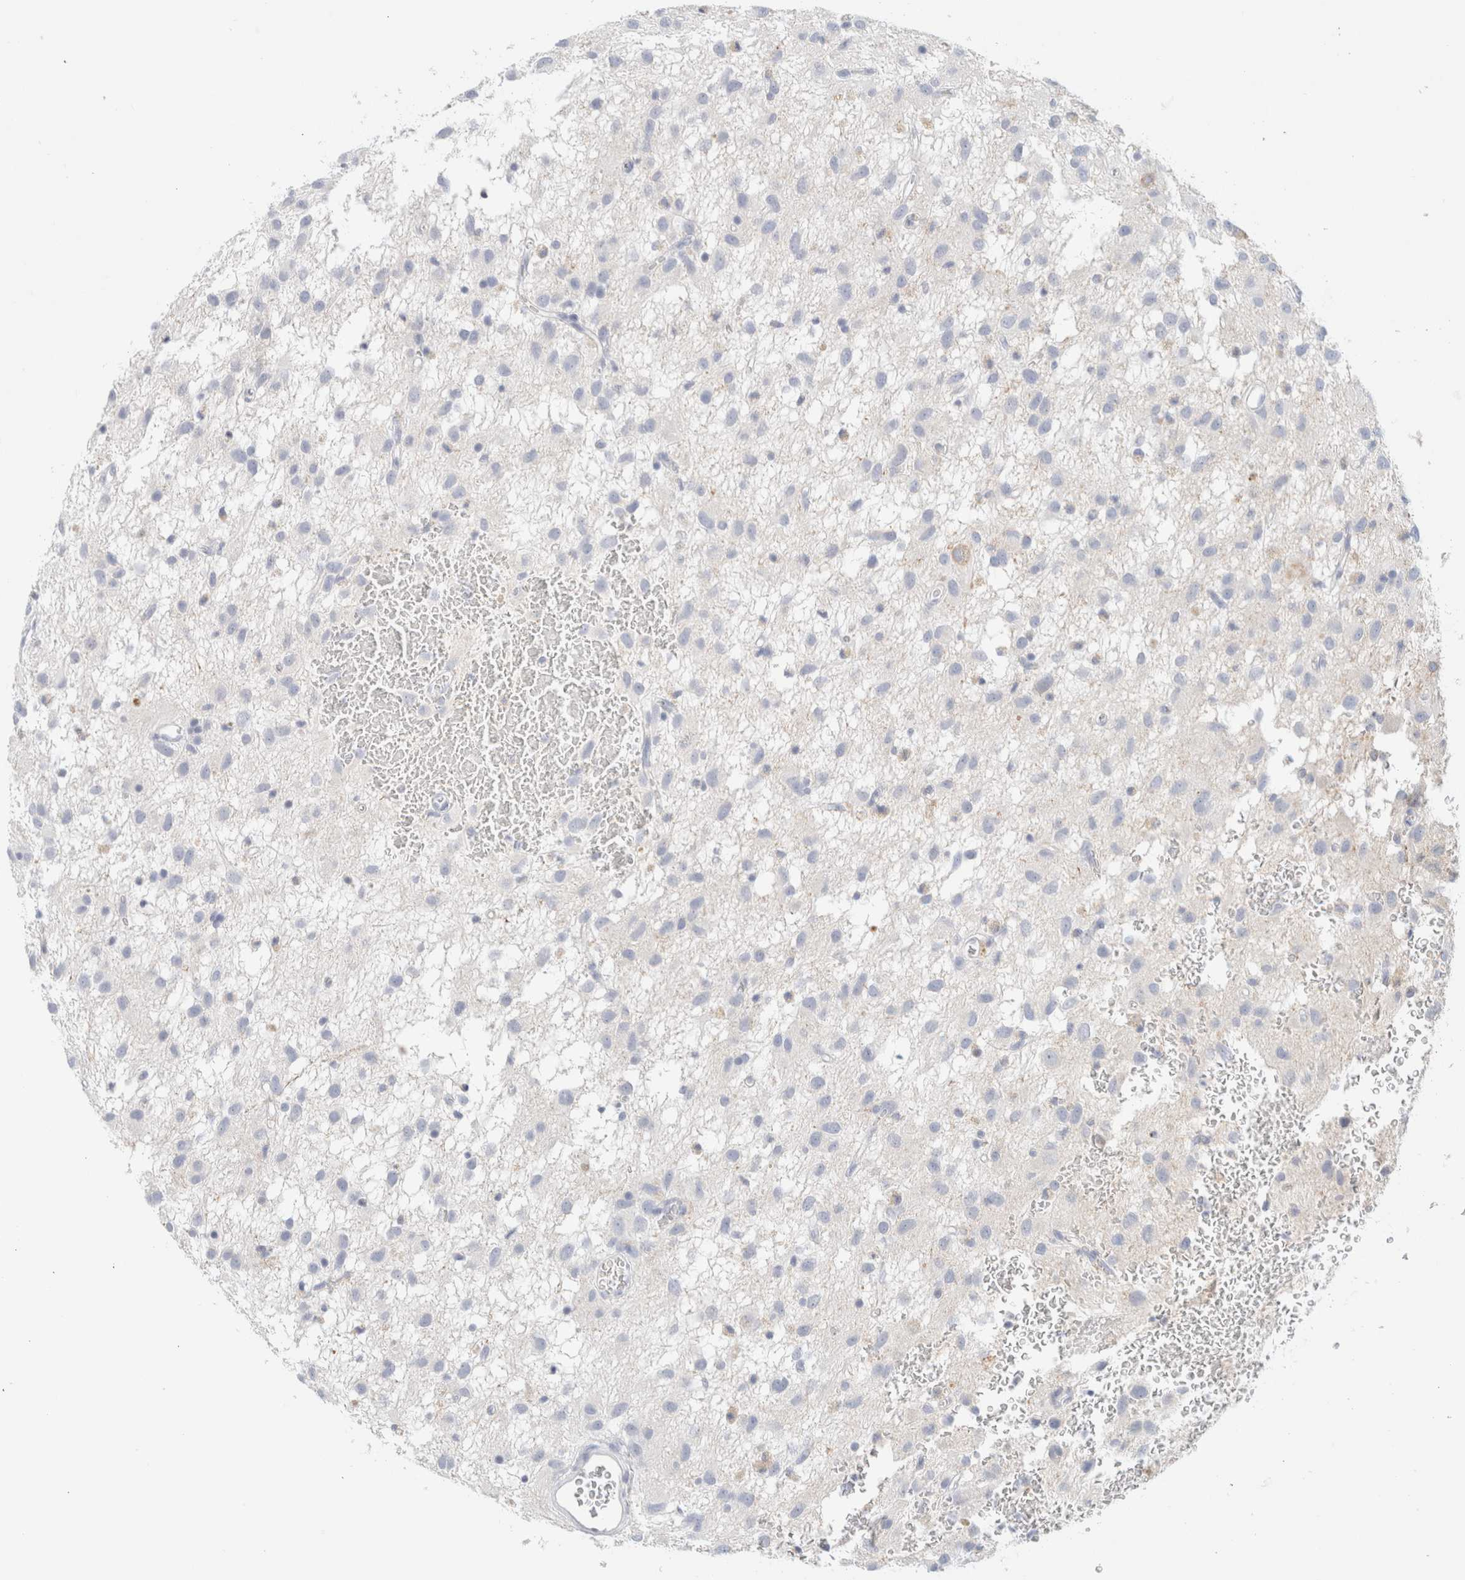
{"staining": {"intensity": "negative", "quantity": "none", "location": "none"}, "tissue": "glioma", "cell_type": "Tumor cells", "image_type": "cancer", "snomed": [{"axis": "morphology", "description": "Glioma, malignant, Low grade"}, {"axis": "topography", "description": "Brain"}], "caption": "Immunohistochemical staining of low-grade glioma (malignant) reveals no significant expression in tumor cells.", "gene": "HEXD", "patient": {"sex": "male", "age": 77}}